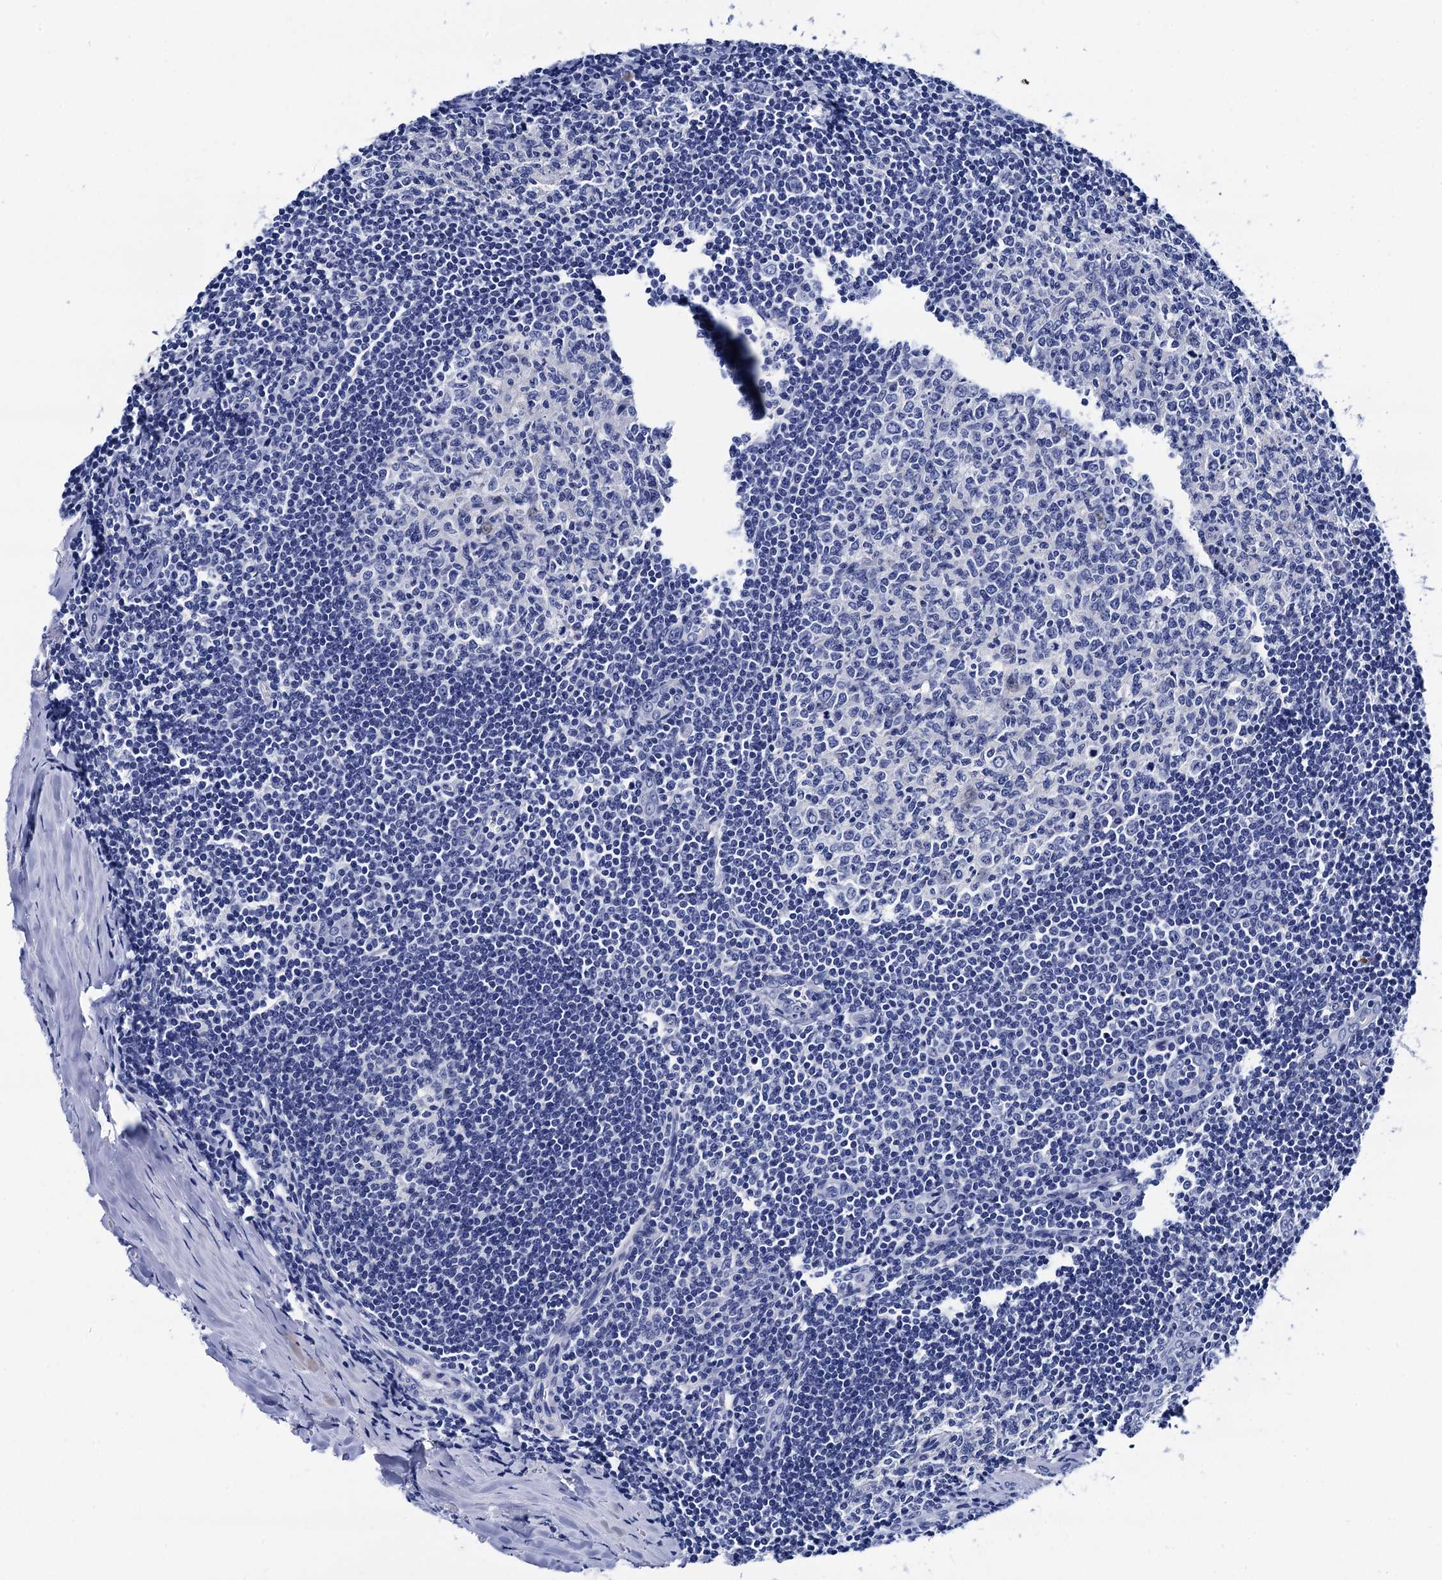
{"staining": {"intensity": "negative", "quantity": "none", "location": "none"}, "tissue": "tonsil", "cell_type": "Germinal center cells", "image_type": "normal", "snomed": [{"axis": "morphology", "description": "Normal tissue, NOS"}, {"axis": "topography", "description": "Tonsil"}], "caption": "A micrograph of tonsil stained for a protein exhibits no brown staining in germinal center cells. (DAB (3,3'-diaminobenzidine) immunohistochemistry (IHC) with hematoxylin counter stain).", "gene": "MYBPC3", "patient": {"sex": "male", "age": 27}}